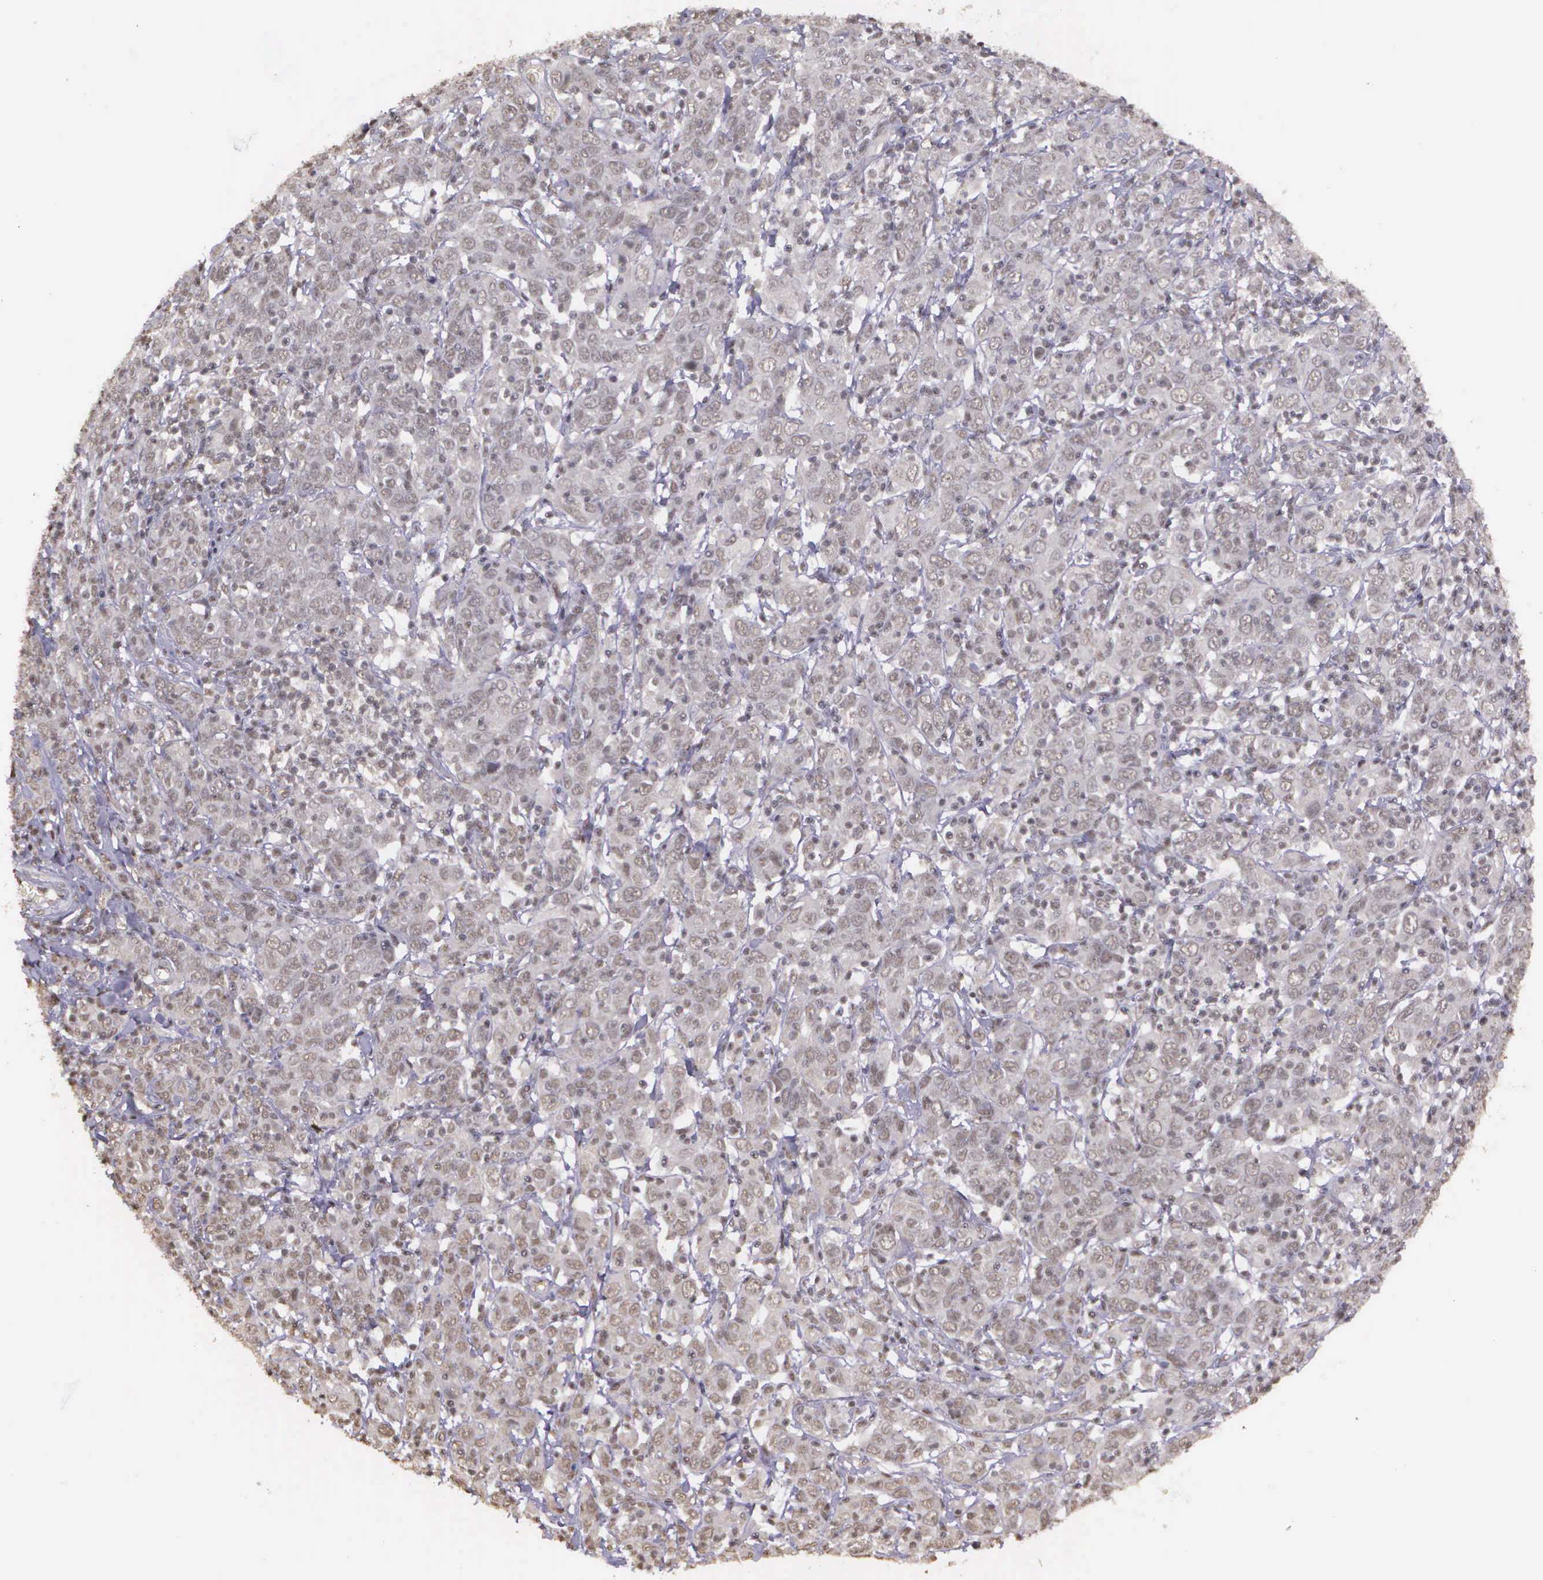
{"staining": {"intensity": "negative", "quantity": "none", "location": "none"}, "tissue": "cervical cancer", "cell_type": "Tumor cells", "image_type": "cancer", "snomed": [{"axis": "morphology", "description": "Normal tissue, NOS"}, {"axis": "morphology", "description": "Squamous cell carcinoma, NOS"}, {"axis": "topography", "description": "Cervix"}], "caption": "The immunohistochemistry (IHC) photomicrograph has no significant positivity in tumor cells of cervical cancer tissue.", "gene": "ARMCX5", "patient": {"sex": "female", "age": 67}}